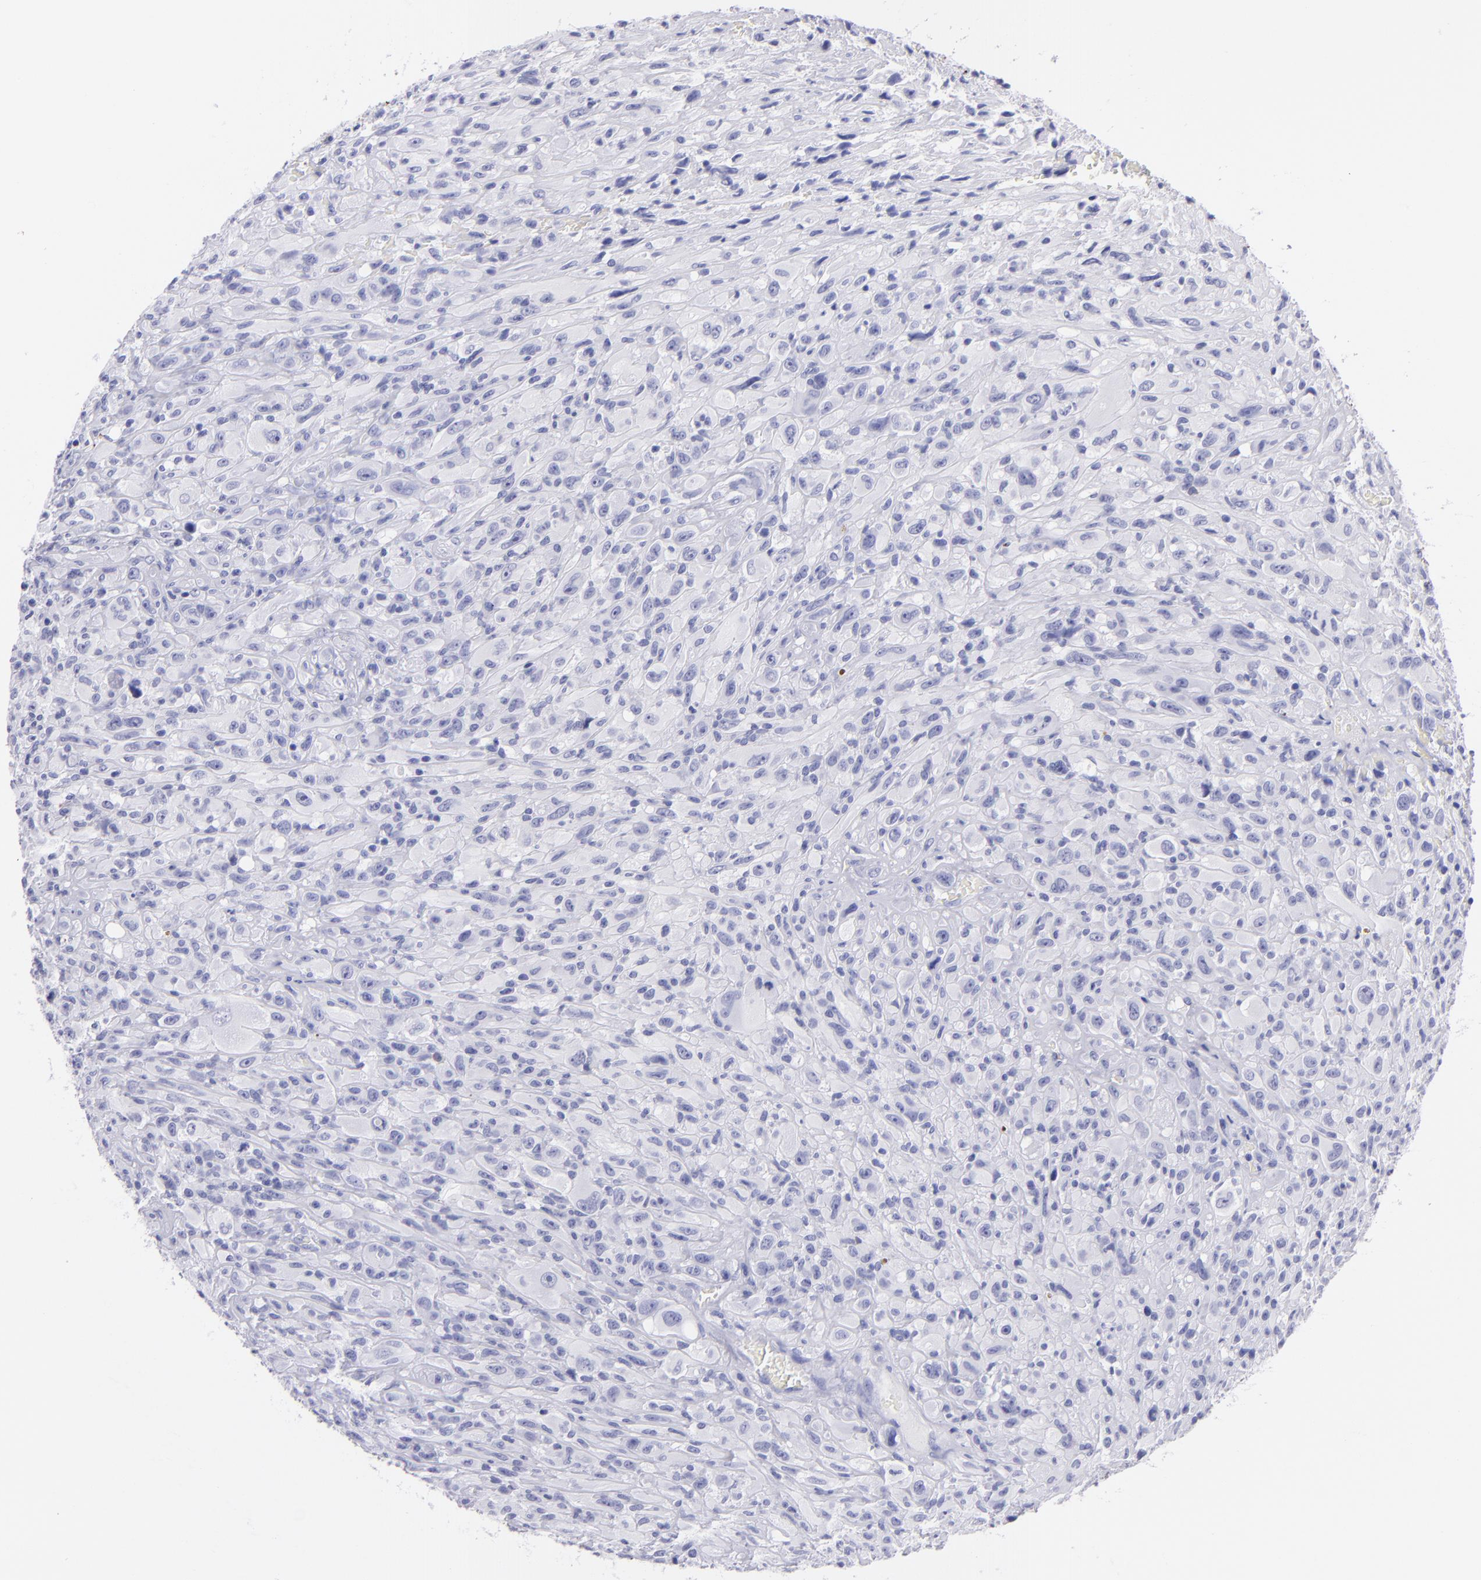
{"staining": {"intensity": "negative", "quantity": "none", "location": "none"}, "tissue": "glioma", "cell_type": "Tumor cells", "image_type": "cancer", "snomed": [{"axis": "morphology", "description": "Glioma, malignant, High grade"}, {"axis": "topography", "description": "Brain"}], "caption": "An immunohistochemistry (IHC) photomicrograph of glioma is shown. There is no staining in tumor cells of glioma.", "gene": "CNP", "patient": {"sex": "male", "age": 48}}